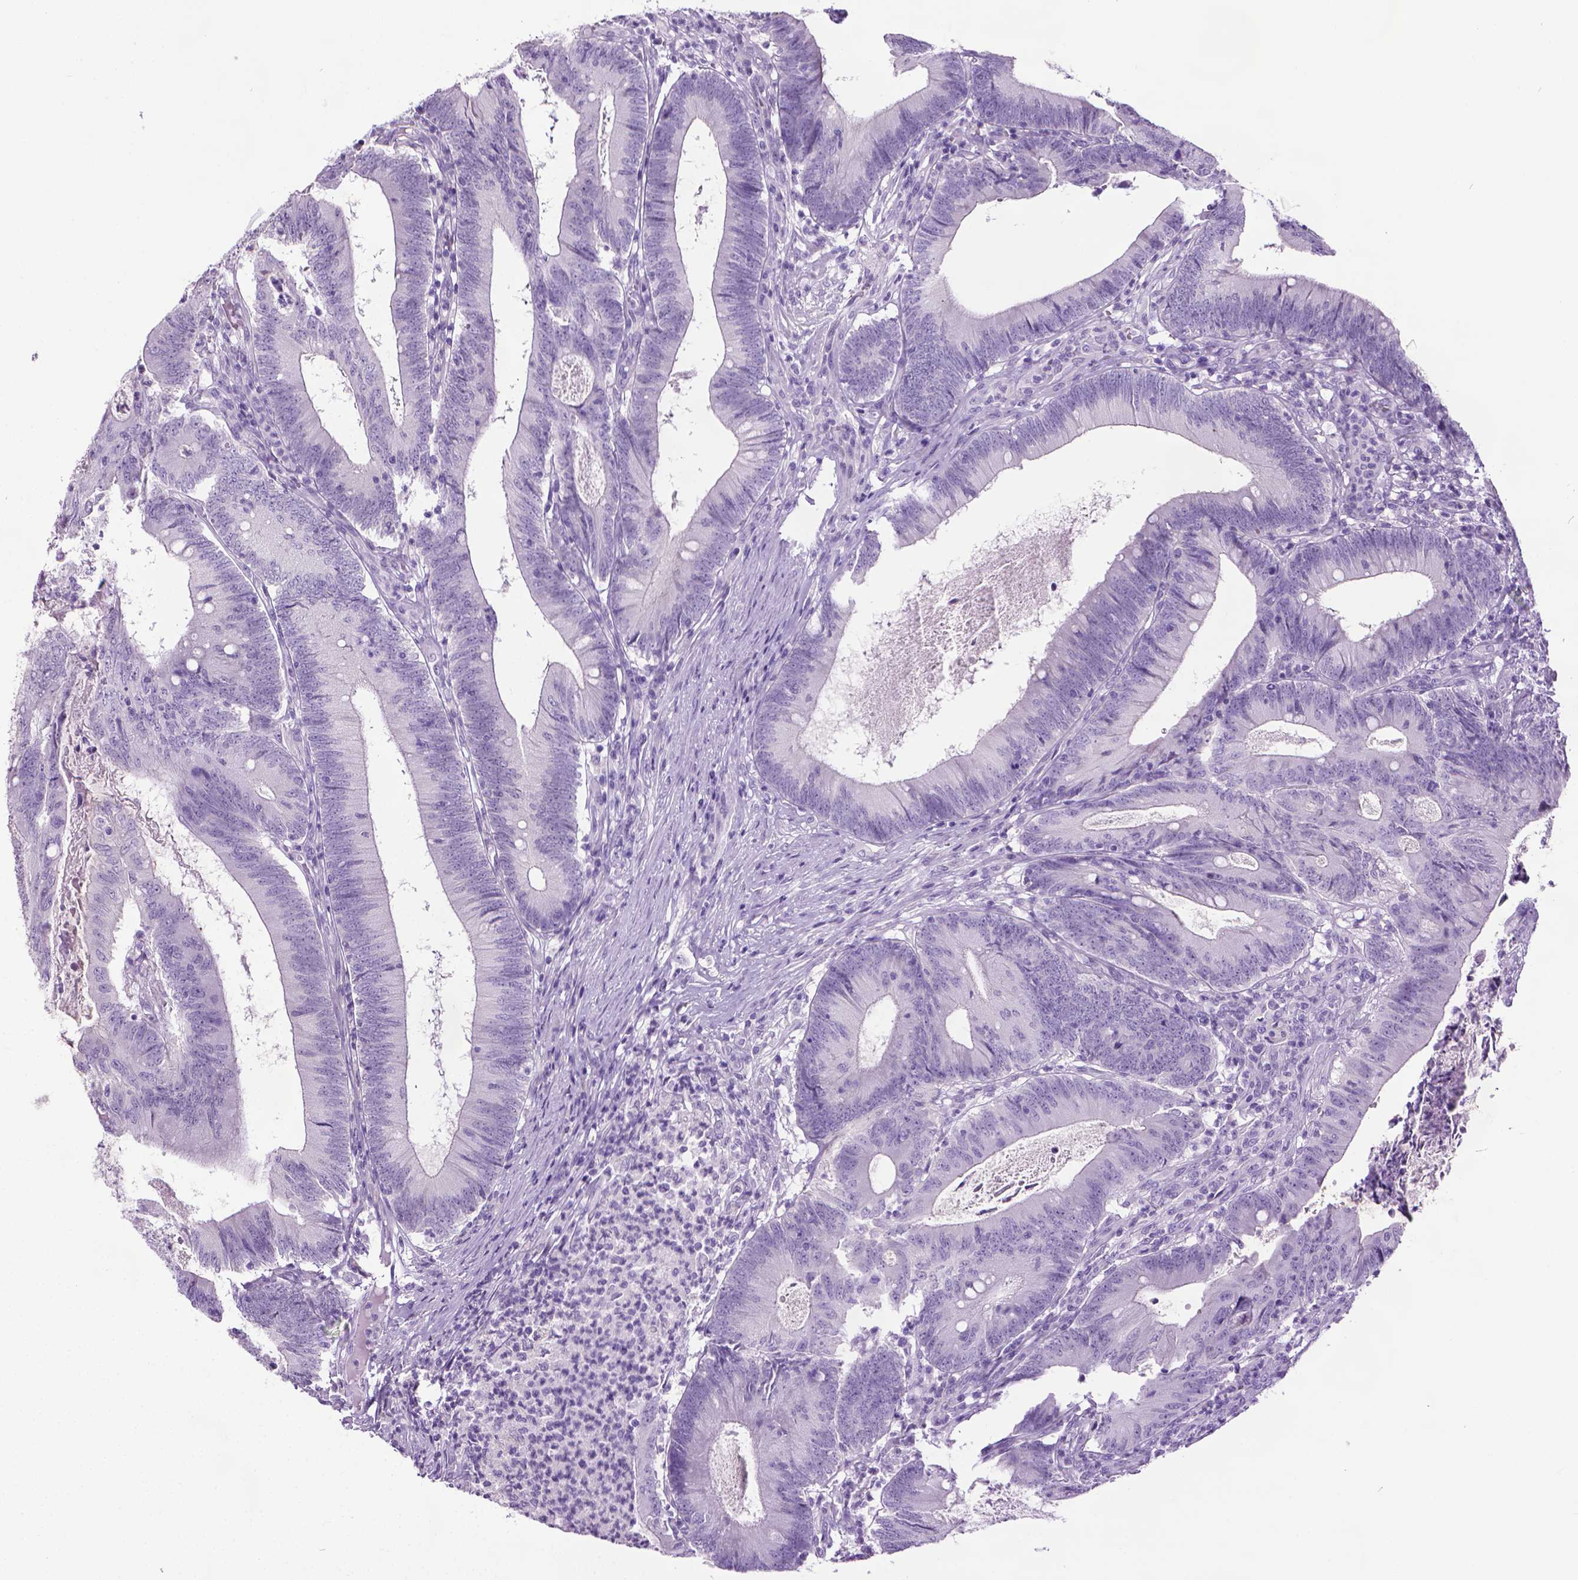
{"staining": {"intensity": "negative", "quantity": "none", "location": "none"}, "tissue": "colorectal cancer", "cell_type": "Tumor cells", "image_type": "cancer", "snomed": [{"axis": "morphology", "description": "Adenocarcinoma, NOS"}, {"axis": "topography", "description": "Colon"}], "caption": "An immunohistochemistry photomicrograph of colorectal adenocarcinoma is shown. There is no staining in tumor cells of colorectal adenocarcinoma.", "gene": "DNAI7", "patient": {"sex": "female", "age": 70}}